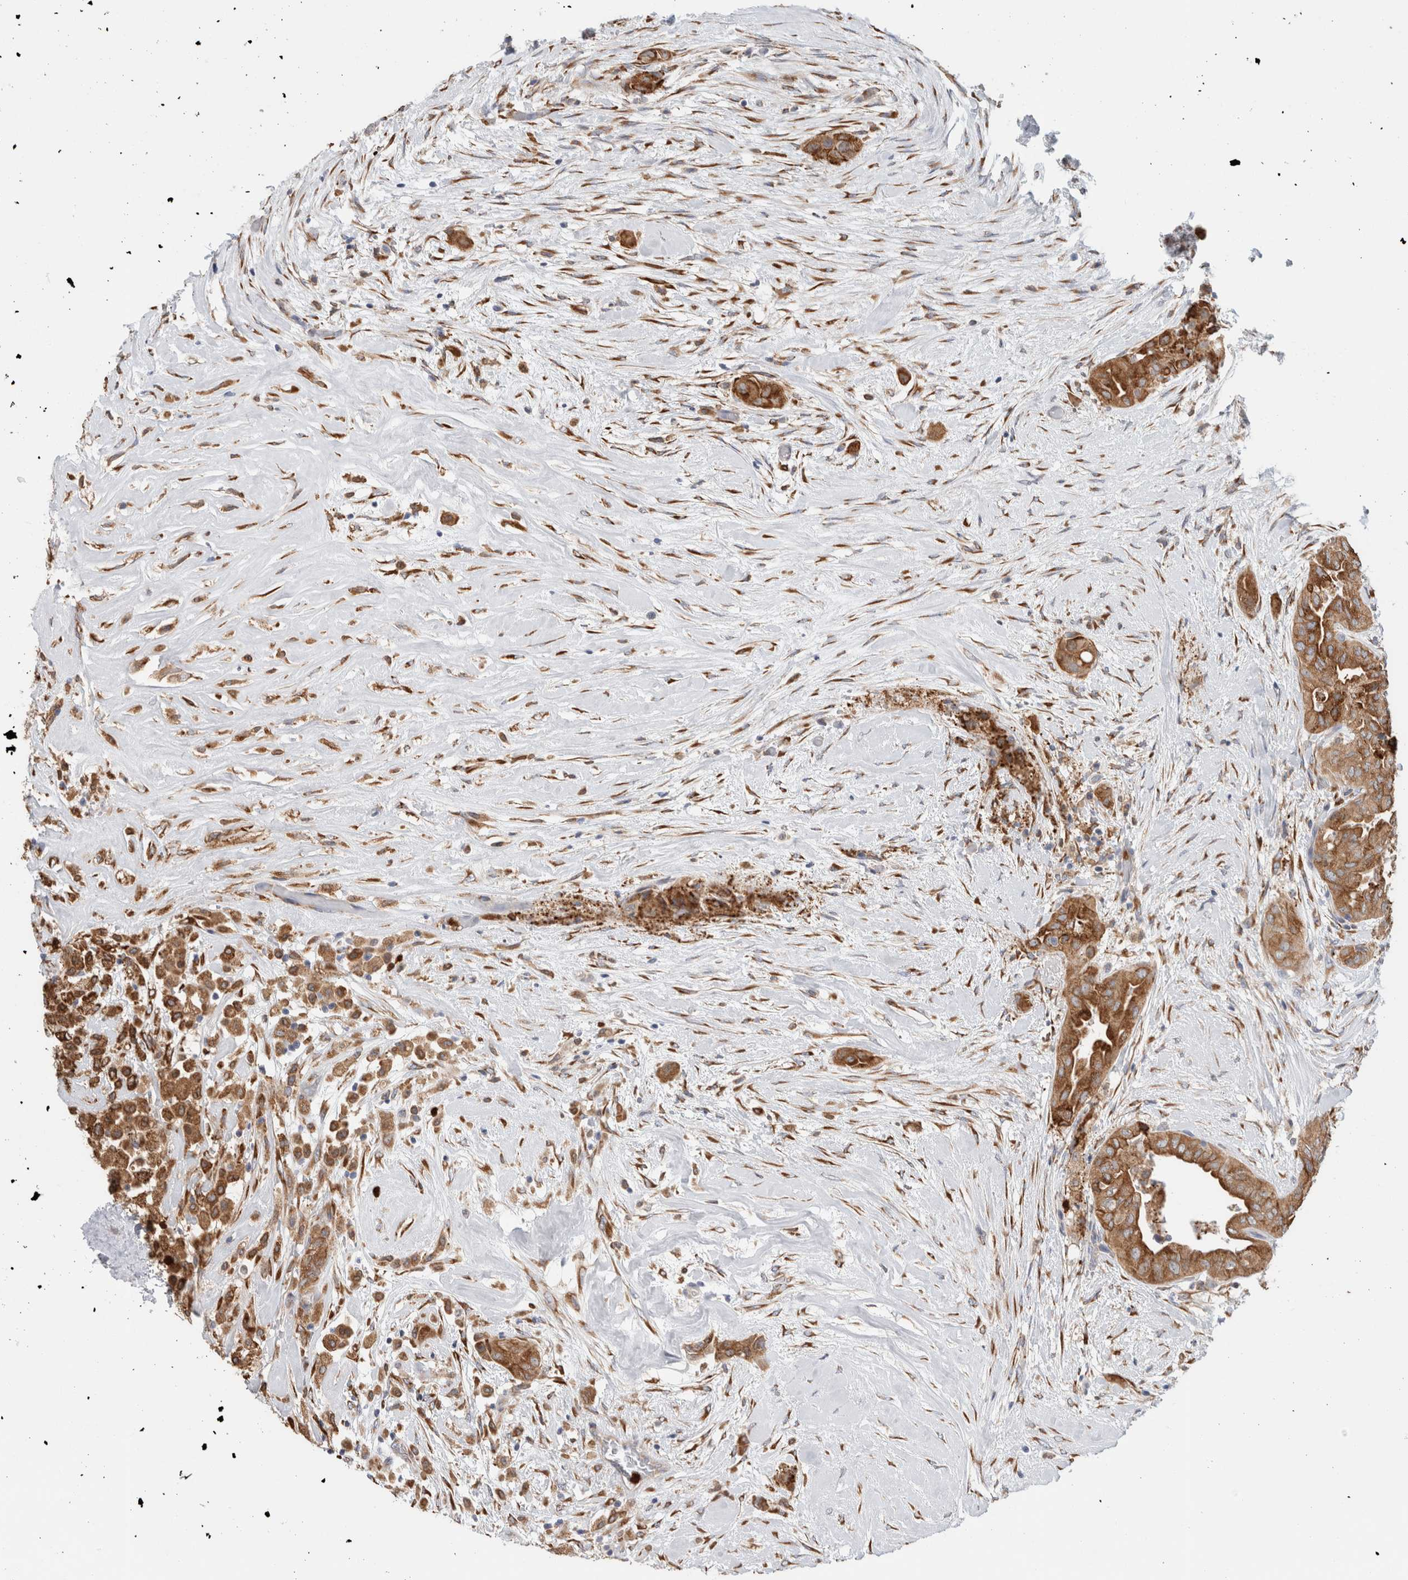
{"staining": {"intensity": "moderate", "quantity": ">75%", "location": "cytoplasmic/membranous"}, "tissue": "thyroid cancer", "cell_type": "Tumor cells", "image_type": "cancer", "snomed": [{"axis": "morphology", "description": "Papillary adenocarcinoma, NOS"}, {"axis": "topography", "description": "Thyroid gland"}], "caption": "An IHC image of neoplastic tissue is shown. Protein staining in brown shows moderate cytoplasmic/membranous positivity in thyroid papillary adenocarcinoma within tumor cells.", "gene": "P4HA1", "patient": {"sex": "female", "age": 59}}